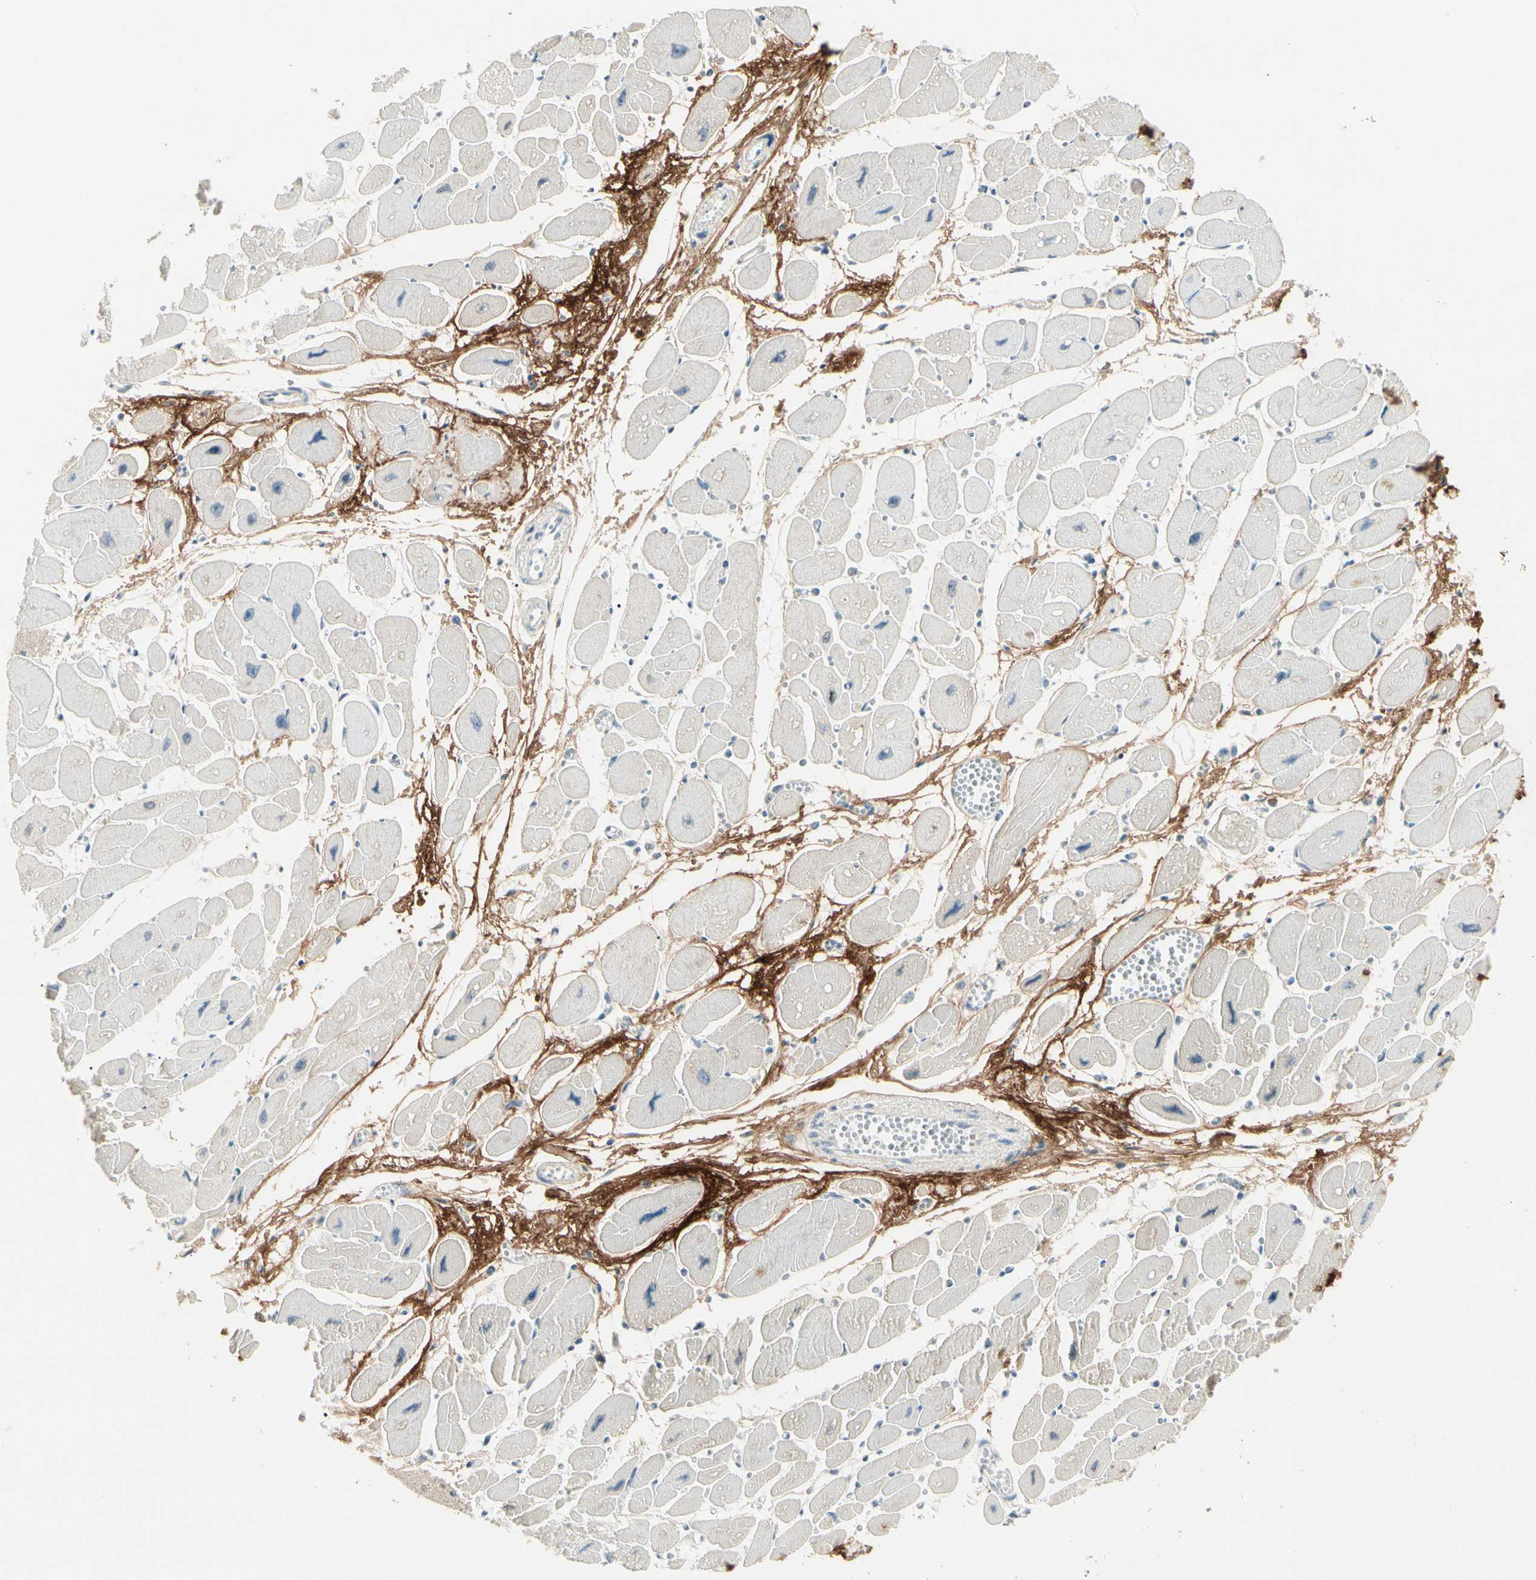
{"staining": {"intensity": "negative", "quantity": "none", "location": "none"}, "tissue": "heart muscle", "cell_type": "Cardiomyocytes", "image_type": "normal", "snomed": [{"axis": "morphology", "description": "Normal tissue, NOS"}, {"axis": "topography", "description": "Heart"}], "caption": "IHC image of normal heart muscle: heart muscle stained with DAB (3,3'-diaminobenzidine) shows no significant protein expression in cardiomyocytes.", "gene": "ASPN", "patient": {"sex": "female", "age": 54}}